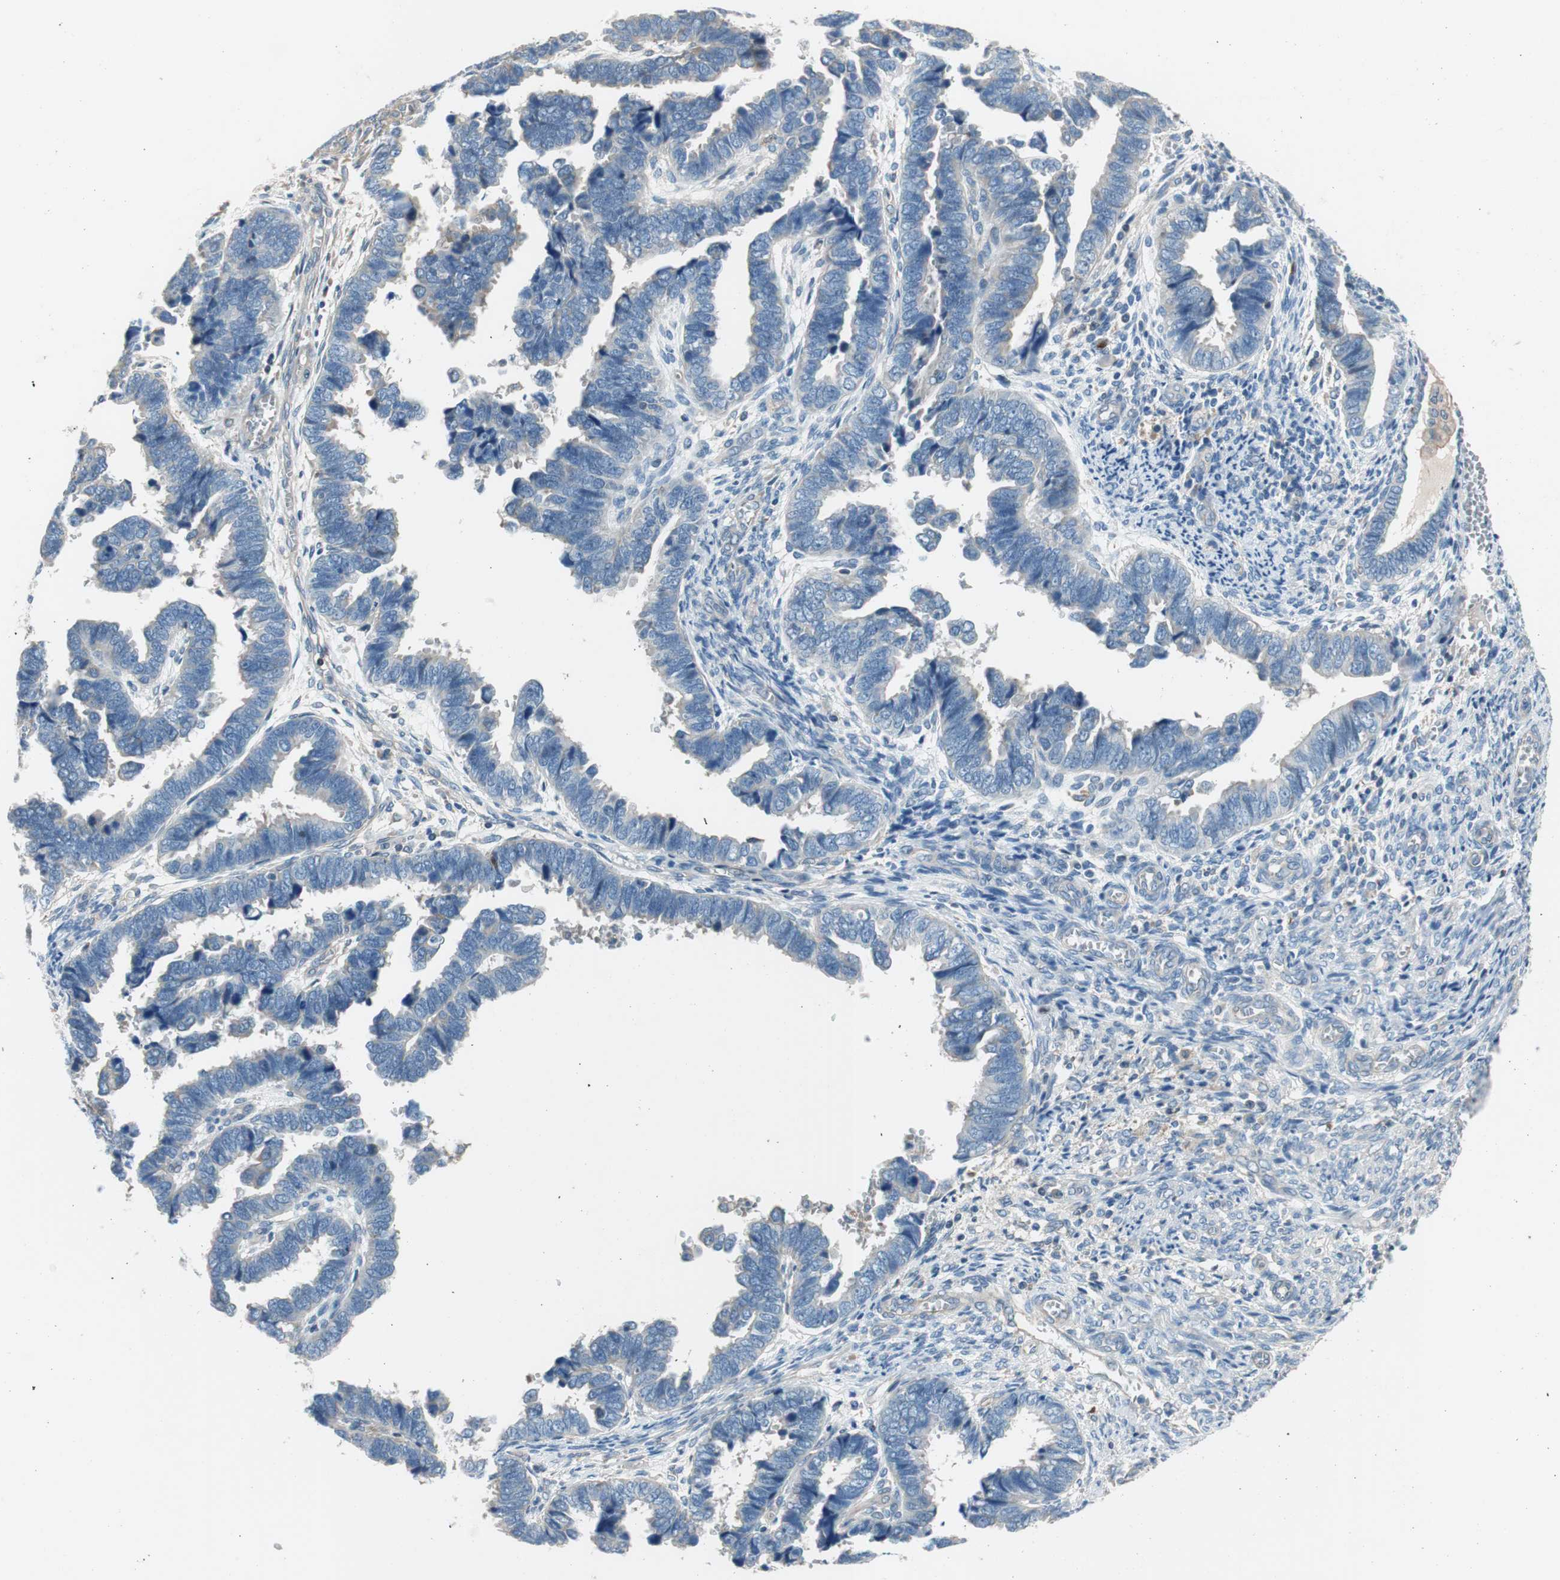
{"staining": {"intensity": "negative", "quantity": "none", "location": "none"}, "tissue": "endometrial cancer", "cell_type": "Tumor cells", "image_type": "cancer", "snomed": [{"axis": "morphology", "description": "Adenocarcinoma, NOS"}, {"axis": "topography", "description": "Endometrium"}], "caption": "This histopathology image is of endometrial cancer stained with immunohistochemistry (IHC) to label a protein in brown with the nuclei are counter-stained blue. There is no expression in tumor cells.", "gene": "CALML3", "patient": {"sex": "female", "age": 75}}